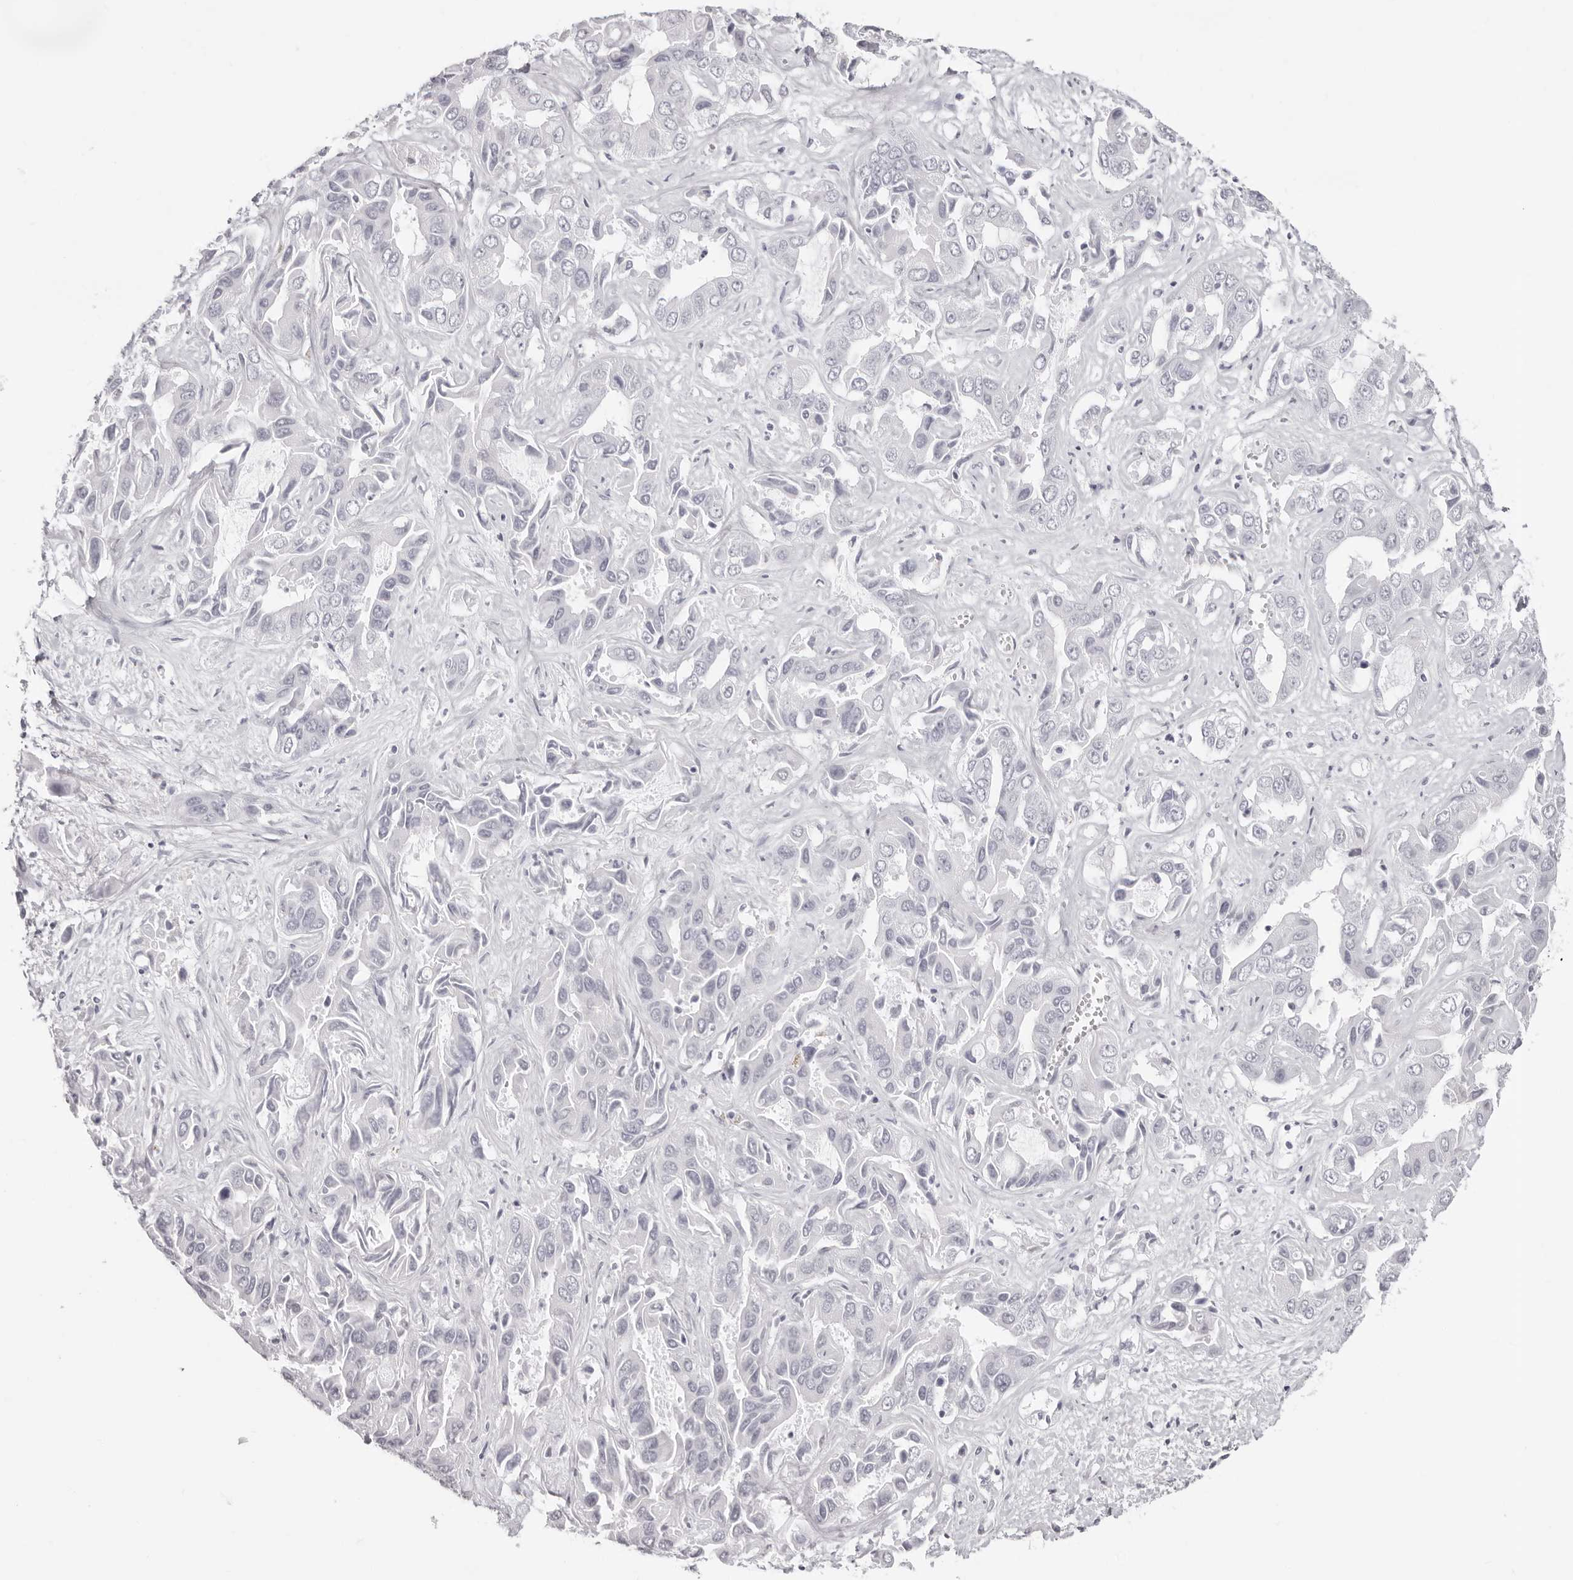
{"staining": {"intensity": "negative", "quantity": "none", "location": "none"}, "tissue": "liver cancer", "cell_type": "Tumor cells", "image_type": "cancer", "snomed": [{"axis": "morphology", "description": "Cholangiocarcinoma"}, {"axis": "topography", "description": "Liver"}], "caption": "Cholangiocarcinoma (liver) stained for a protein using immunohistochemistry shows no staining tumor cells.", "gene": "NTPCR", "patient": {"sex": "female", "age": 52}}